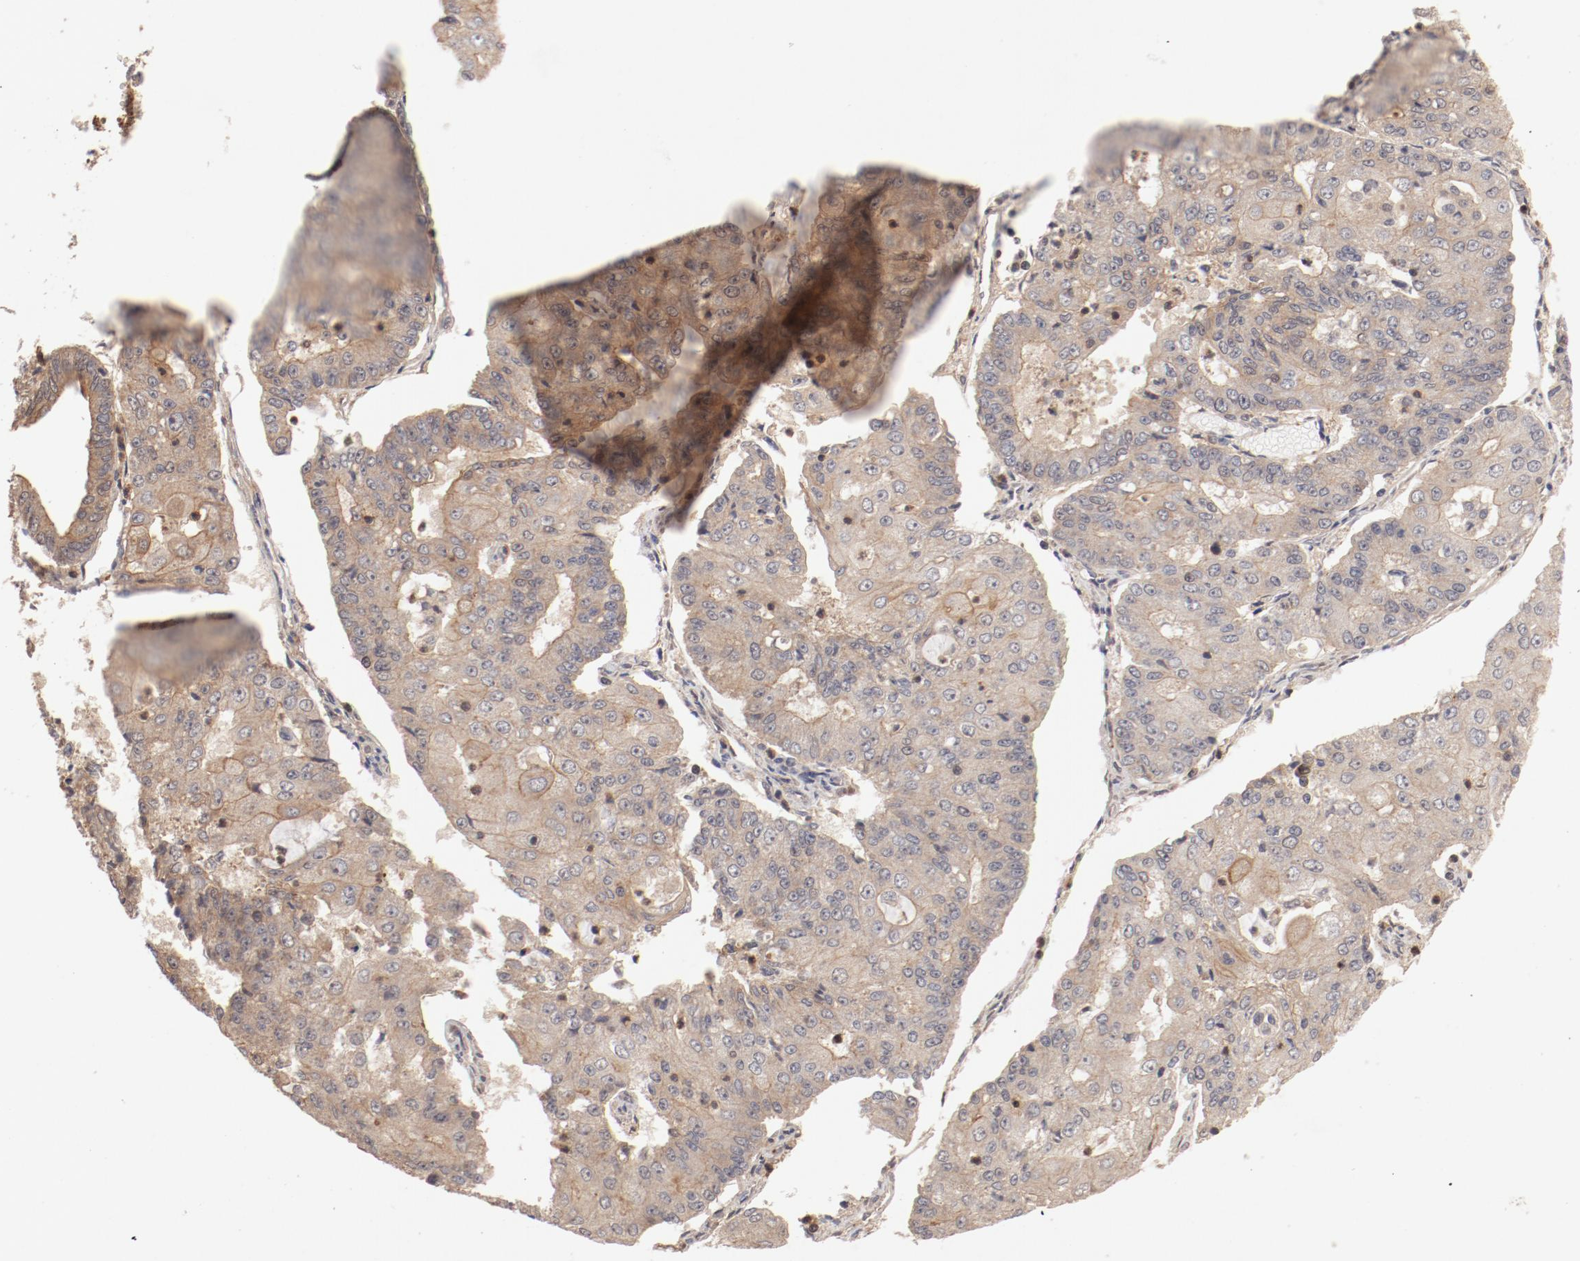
{"staining": {"intensity": "moderate", "quantity": ">75%", "location": "cytoplasmic/membranous"}, "tissue": "endometrial cancer", "cell_type": "Tumor cells", "image_type": "cancer", "snomed": [{"axis": "morphology", "description": "Adenocarcinoma, NOS"}, {"axis": "topography", "description": "Endometrium"}], "caption": "High-magnification brightfield microscopy of endometrial cancer stained with DAB (3,3'-diaminobenzidine) (brown) and counterstained with hematoxylin (blue). tumor cells exhibit moderate cytoplasmic/membranous positivity is present in approximately>75% of cells.", "gene": "GUF1", "patient": {"sex": "female", "age": 56}}